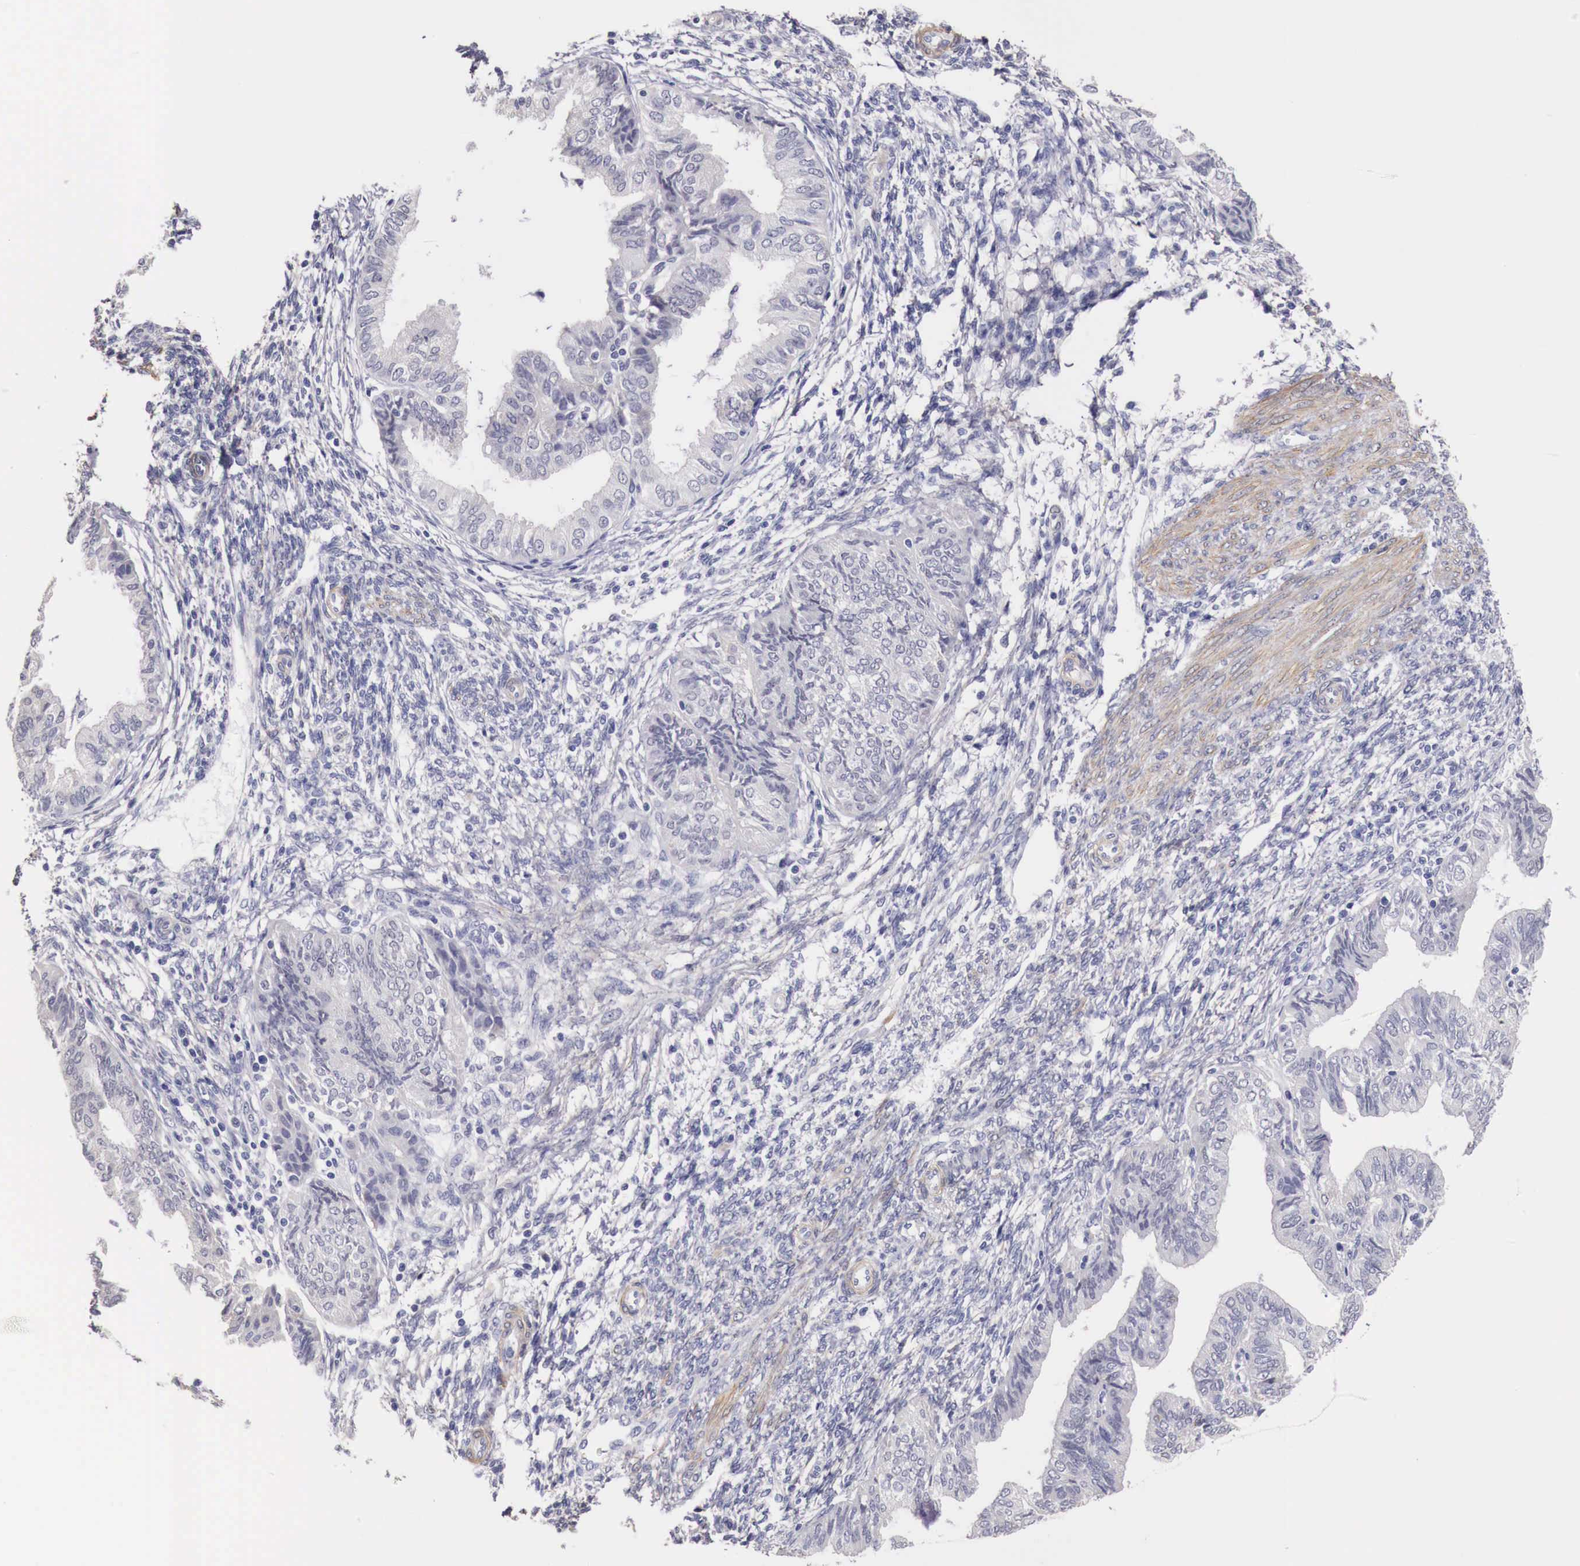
{"staining": {"intensity": "negative", "quantity": "none", "location": "none"}, "tissue": "endometrial cancer", "cell_type": "Tumor cells", "image_type": "cancer", "snomed": [{"axis": "morphology", "description": "Adenocarcinoma, NOS"}, {"axis": "topography", "description": "Endometrium"}], "caption": "The IHC histopathology image has no significant expression in tumor cells of endometrial cancer (adenocarcinoma) tissue.", "gene": "ENOX2", "patient": {"sex": "female", "age": 51}}